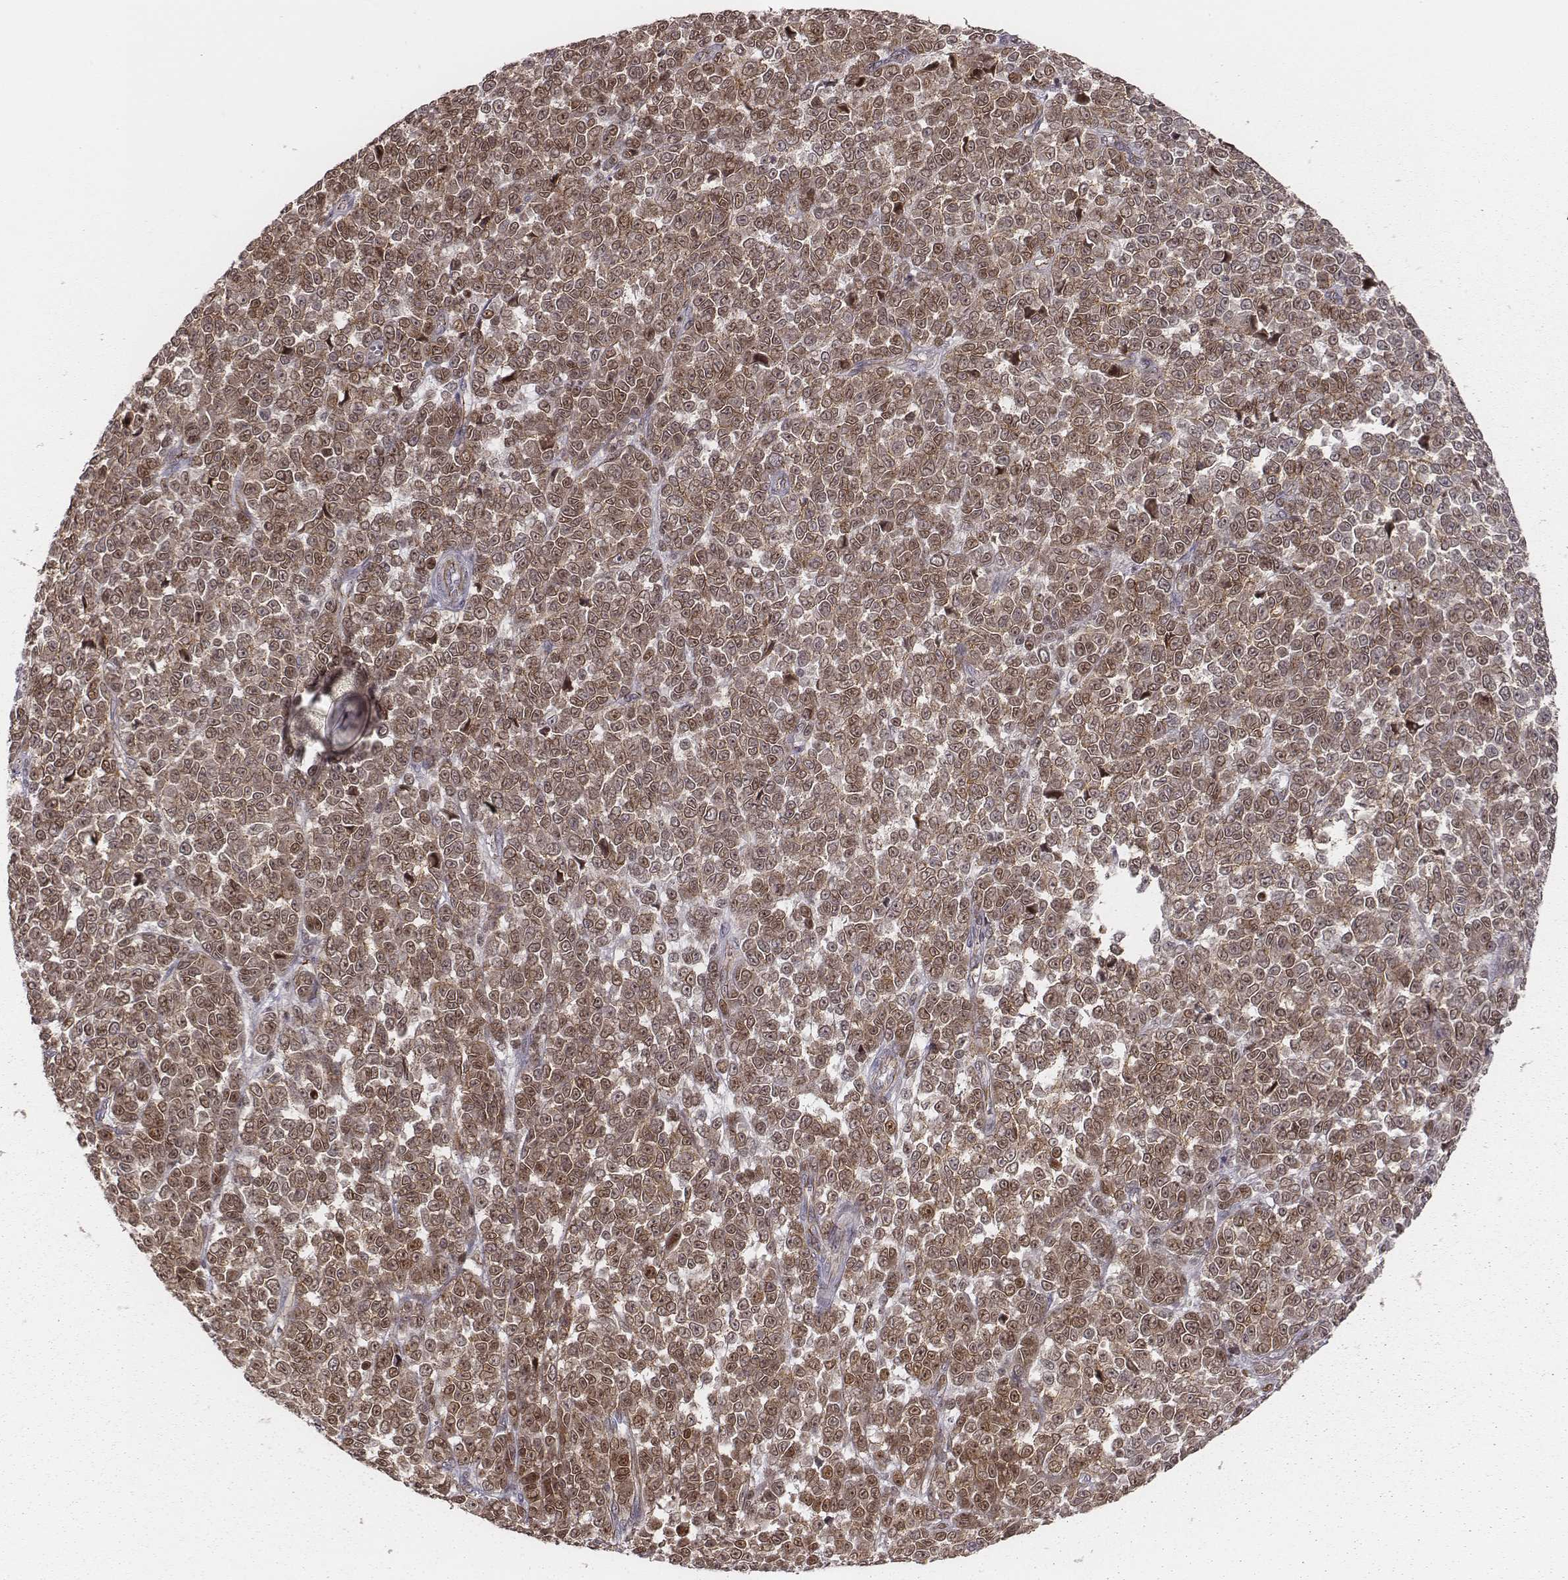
{"staining": {"intensity": "moderate", "quantity": ">75%", "location": "cytoplasmic/membranous,nuclear"}, "tissue": "melanoma", "cell_type": "Tumor cells", "image_type": "cancer", "snomed": [{"axis": "morphology", "description": "Malignant melanoma, NOS"}, {"axis": "topography", "description": "Skin"}], "caption": "Moderate cytoplasmic/membranous and nuclear staining is appreciated in about >75% of tumor cells in malignant melanoma. Ihc stains the protein in brown and the nuclei are stained blue.", "gene": "WDR59", "patient": {"sex": "female", "age": 95}}